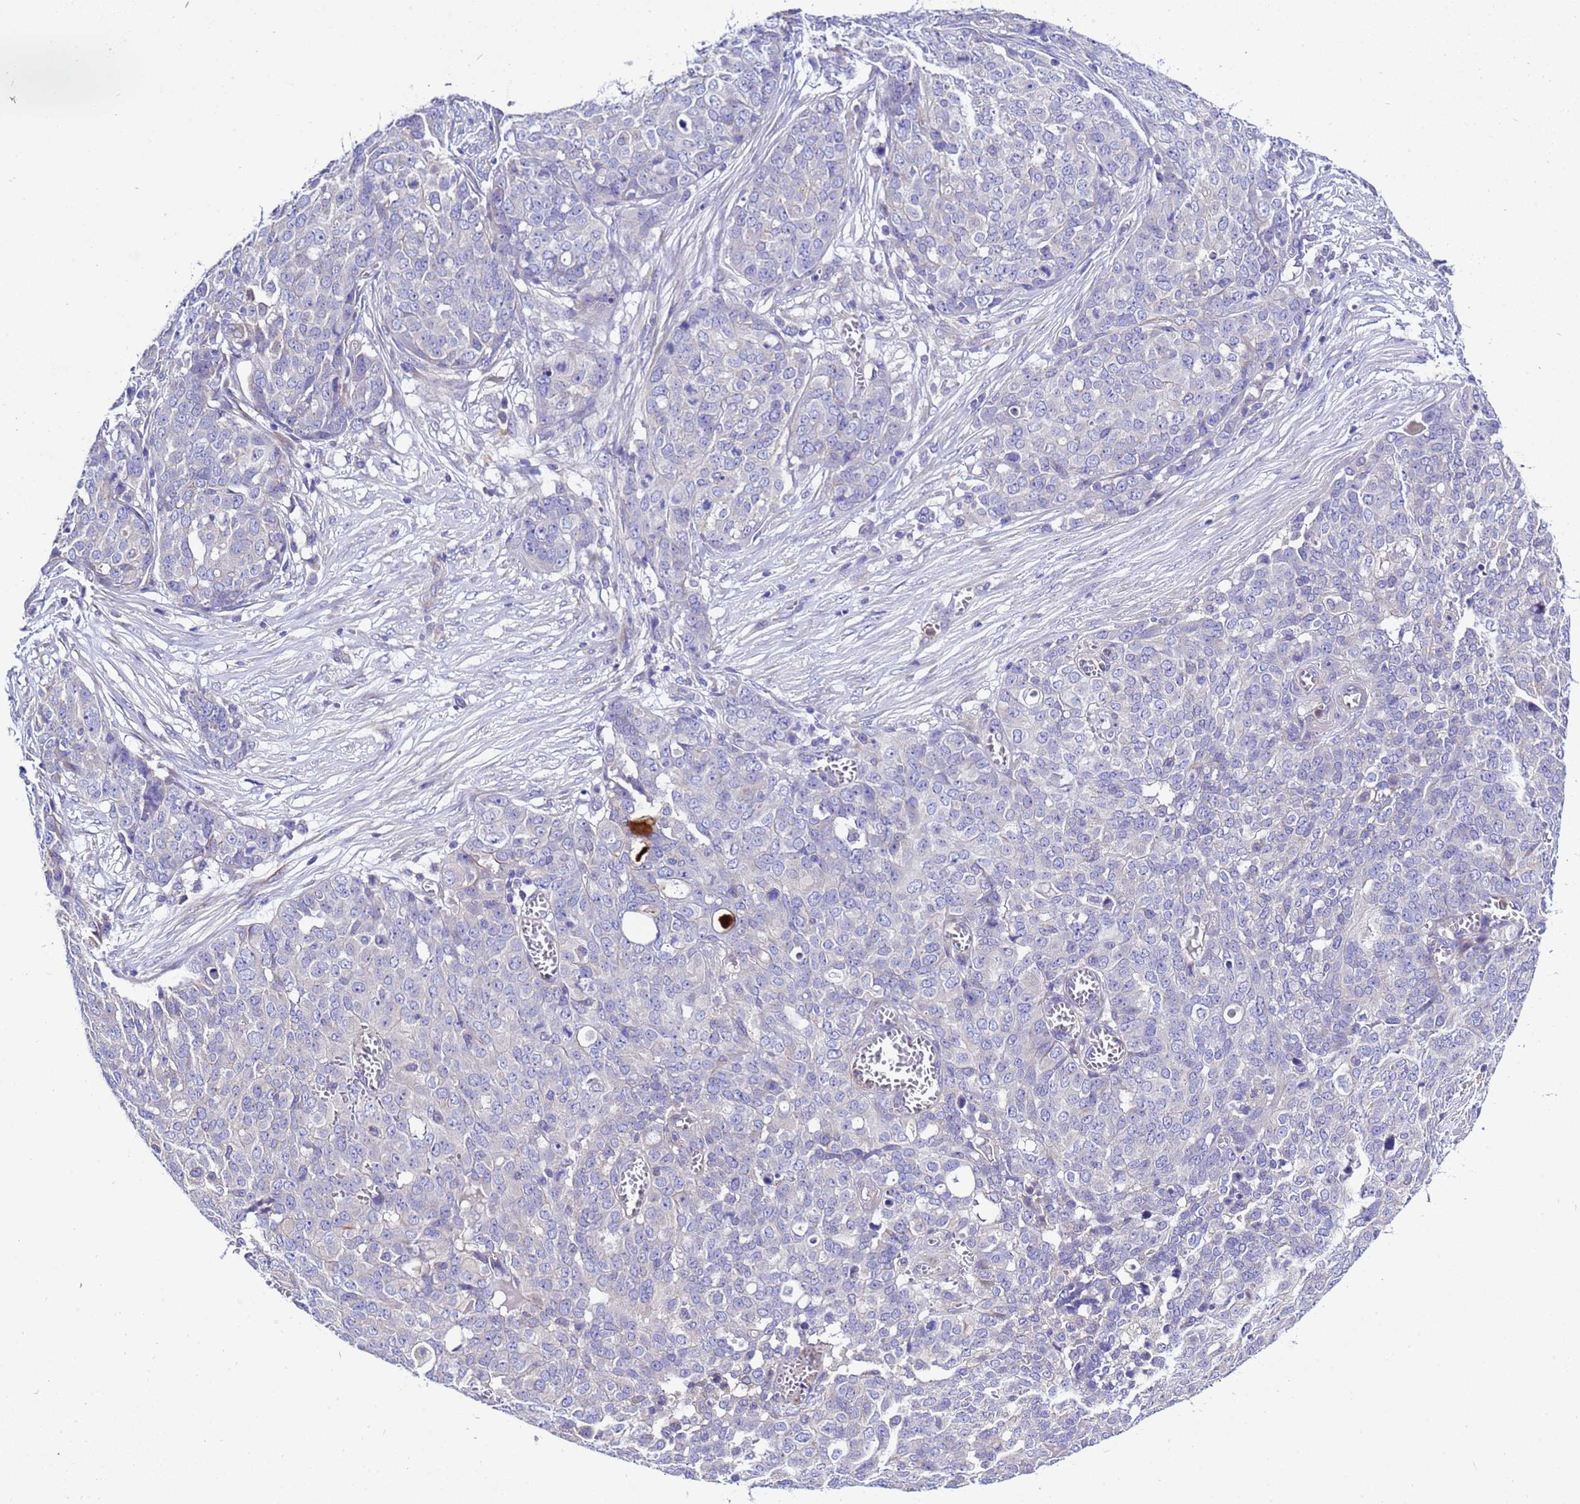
{"staining": {"intensity": "negative", "quantity": "none", "location": "none"}, "tissue": "ovarian cancer", "cell_type": "Tumor cells", "image_type": "cancer", "snomed": [{"axis": "morphology", "description": "Cystadenocarcinoma, serous, NOS"}, {"axis": "topography", "description": "Soft tissue"}, {"axis": "topography", "description": "Ovary"}], "caption": "Immunohistochemistry image of human ovarian serous cystadenocarcinoma stained for a protein (brown), which demonstrates no positivity in tumor cells.", "gene": "KICS2", "patient": {"sex": "female", "age": 57}}